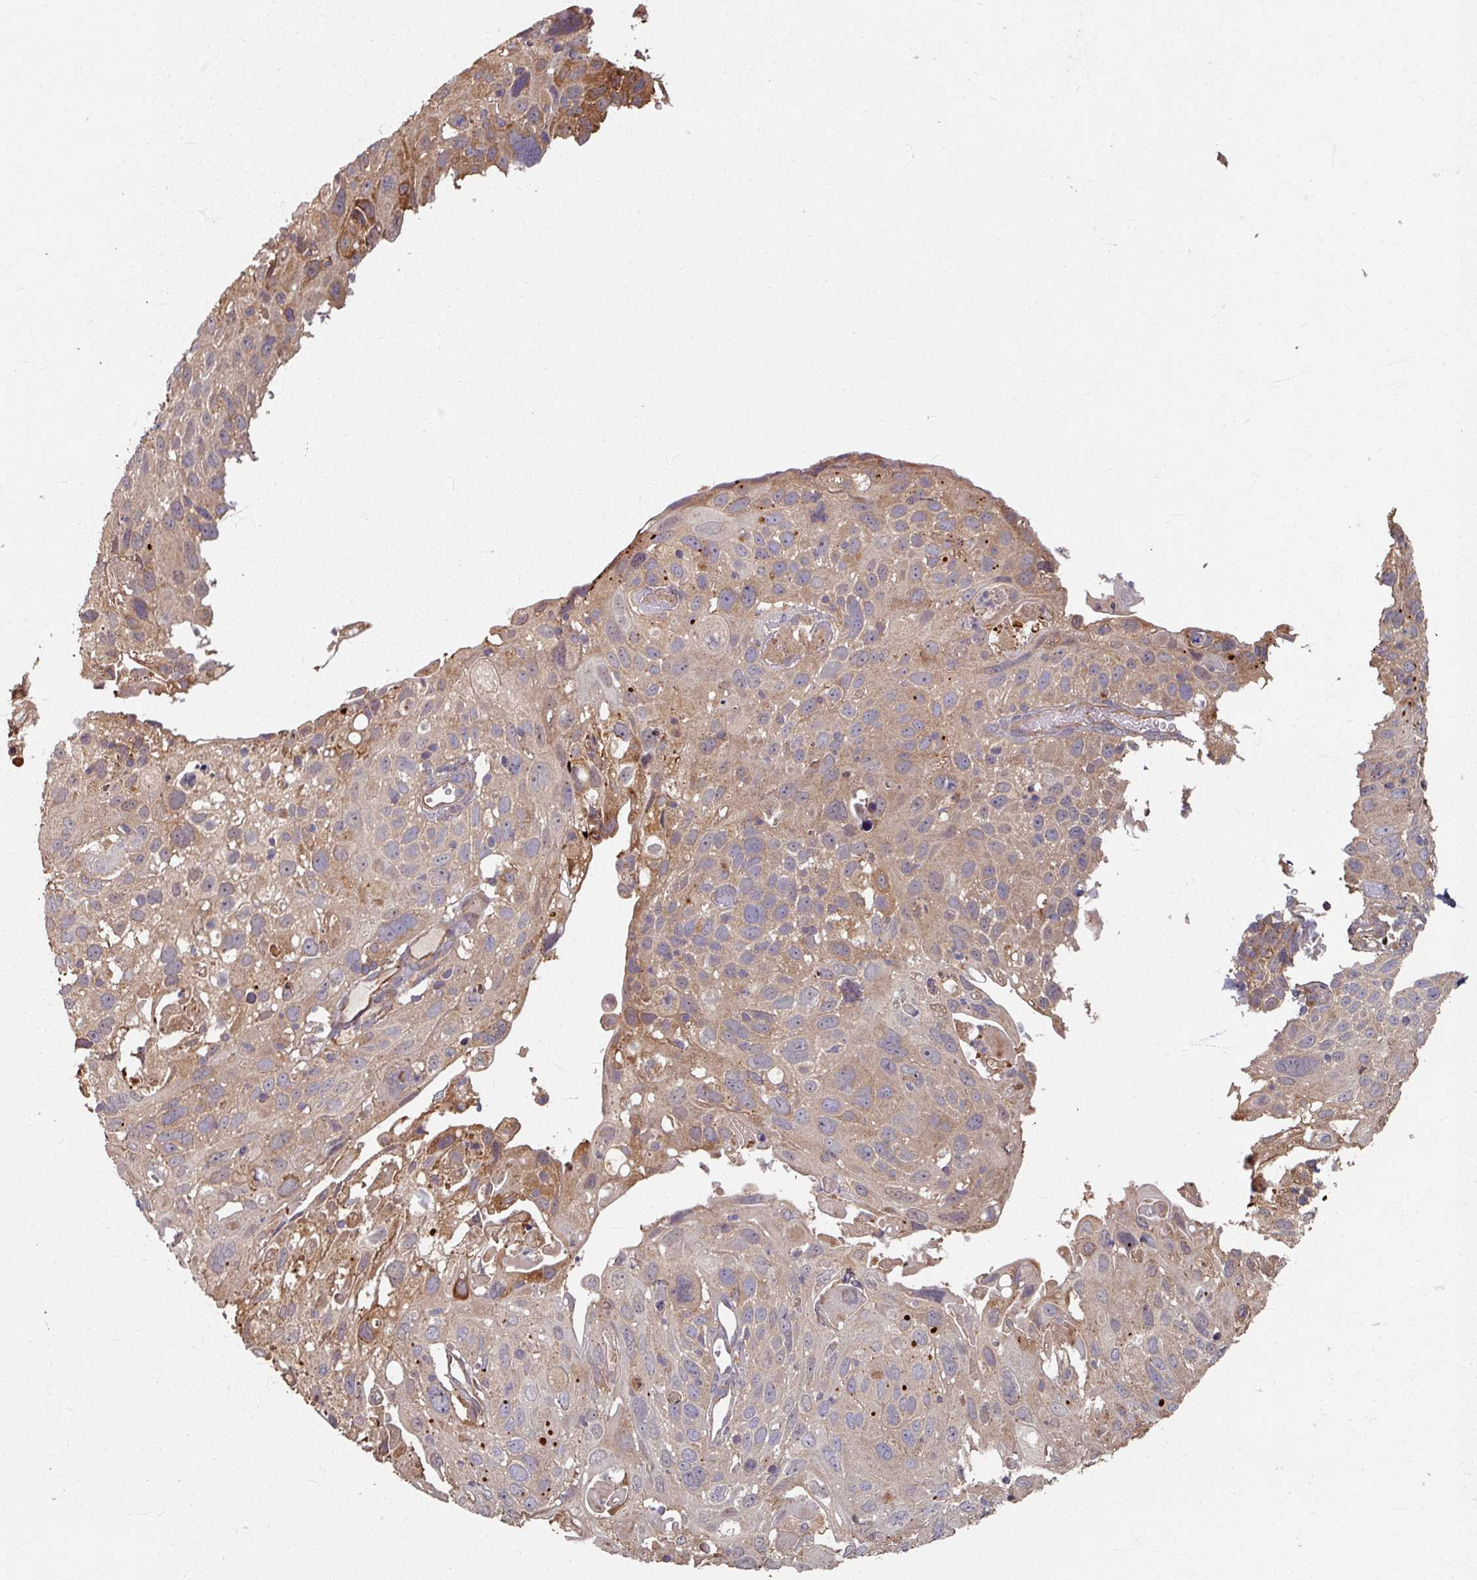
{"staining": {"intensity": "moderate", "quantity": "<25%", "location": "cytoplasmic/membranous"}, "tissue": "cervical cancer", "cell_type": "Tumor cells", "image_type": "cancer", "snomed": [{"axis": "morphology", "description": "Squamous cell carcinoma, NOS"}, {"axis": "topography", "description": "Cervix"}], "caption": "Human squamous cell carcinoma (cervical) stained with a protein marker reveals moderate staining in tumor cells.", "gene": "CCDC68", "patient": {"sex": "female", "age": 70}}